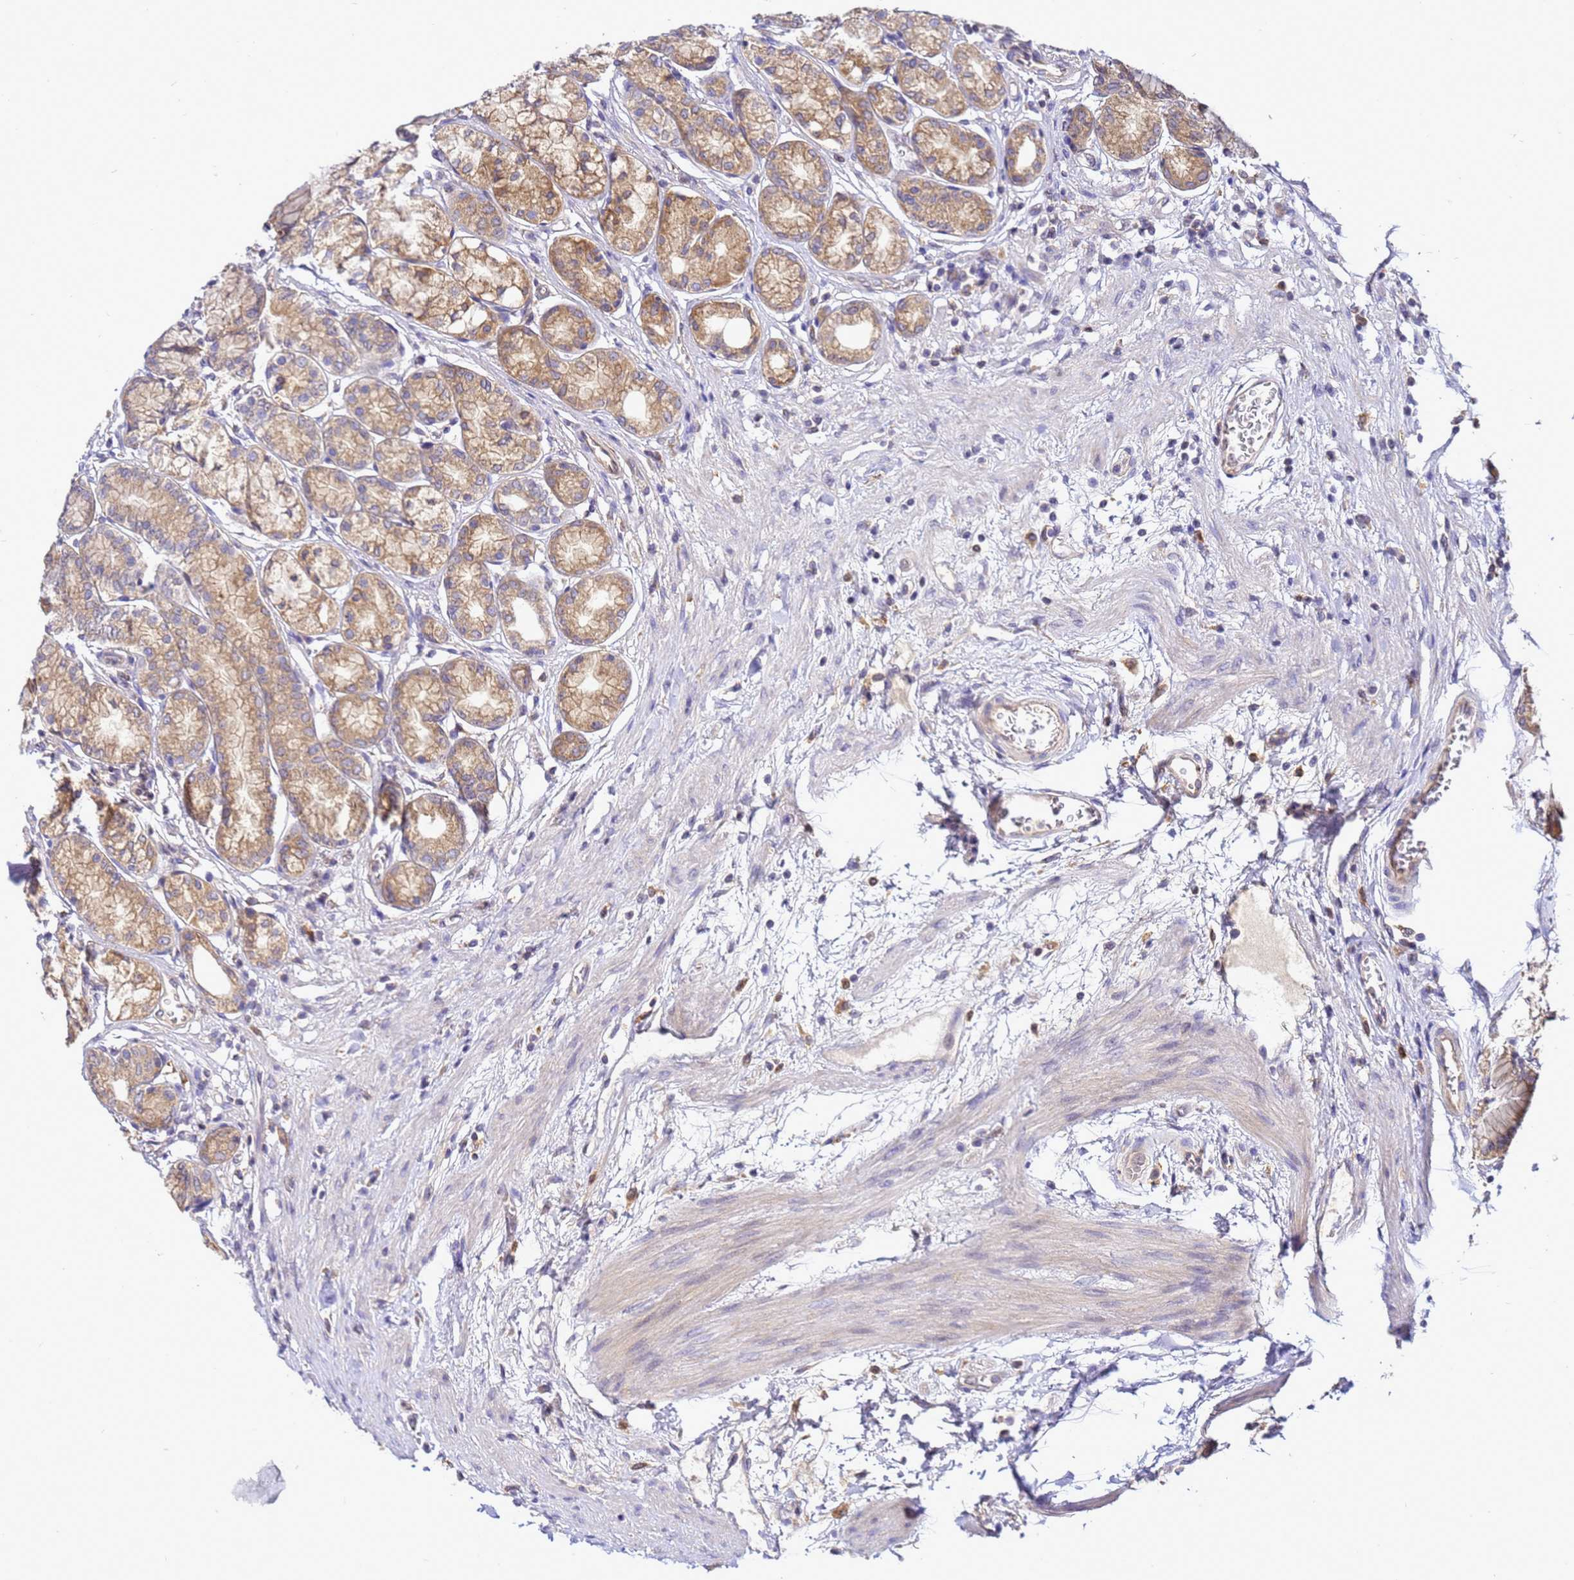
{"staining": {"intensity": "moderate", "quantity": ">75%", "location": "cytoplasmic/membranous"}, "tissue": "stomach", "cell_type": "Glandular cells", "image_type": "normal", "snomed": [{"axis": "morphology", "description": "Normal tissue, NOS"}, {"axis": "morphology", "description": "Adenocarcinoma, NOS"}, {"axis": "morphology", "description": "Adenocarcinoma, High grade"}, {"axis": "topography", "description": "Stomach, upper"}, {"axis": "topography", "description": "Stomach"}], "caption": "Moderate cytoplasmic/membranous protein expression is seen in about >75% of glandular cells in stomach. The staining was performed using DAB (3,3'-diaminobenzidine), with brown indicating positive protein expression. Nuclei are stained blue with hematoxylin.", "gene": "ADPGK", "patient": {"sex": "female", "age": 65}}